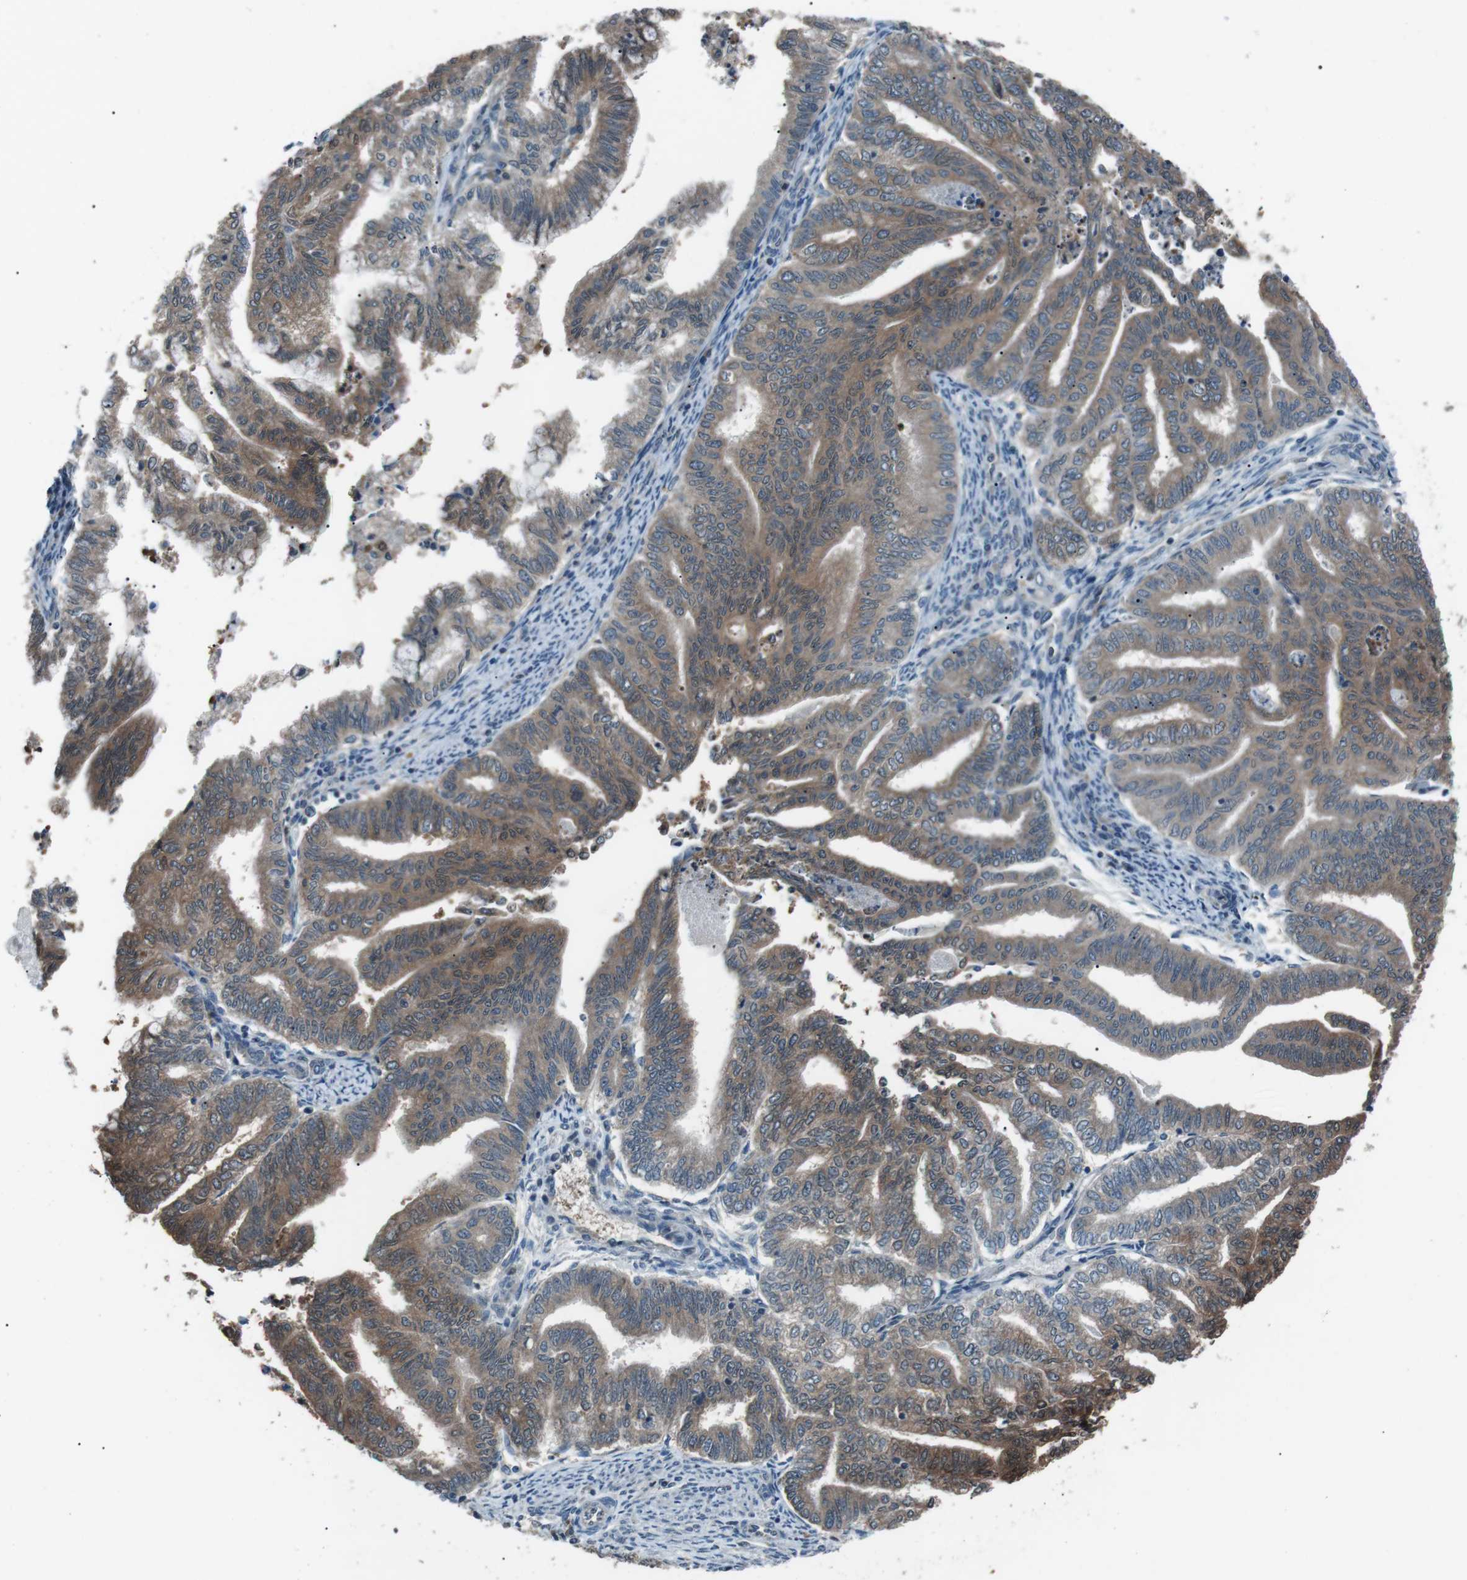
{"staining": {"intensity": "moderate", "quantity": "25%-75%", "location": "cytoplasmic/membranous"}, "tissue": "endometrial cancer", "cell_type": "Tumor cells", "image_type": "cancer", "snomed": [{"axis": "morphology", "description": "Adenocarcinoma, NOS"}, {"axis": "topography", "description": "Endometrium"}], "caption": "The micrograph reveals immunohistochemical staining of adenocarcinoma (endometrial). There is moderate cytoplasmic/membranous positivity is identified in about 25%-75% of tumor cells. (Brightfield microscopy of DAB IHC at high magnification).", "gene": "LRIG2", "patient": {"sex": "female", "age": 79}}